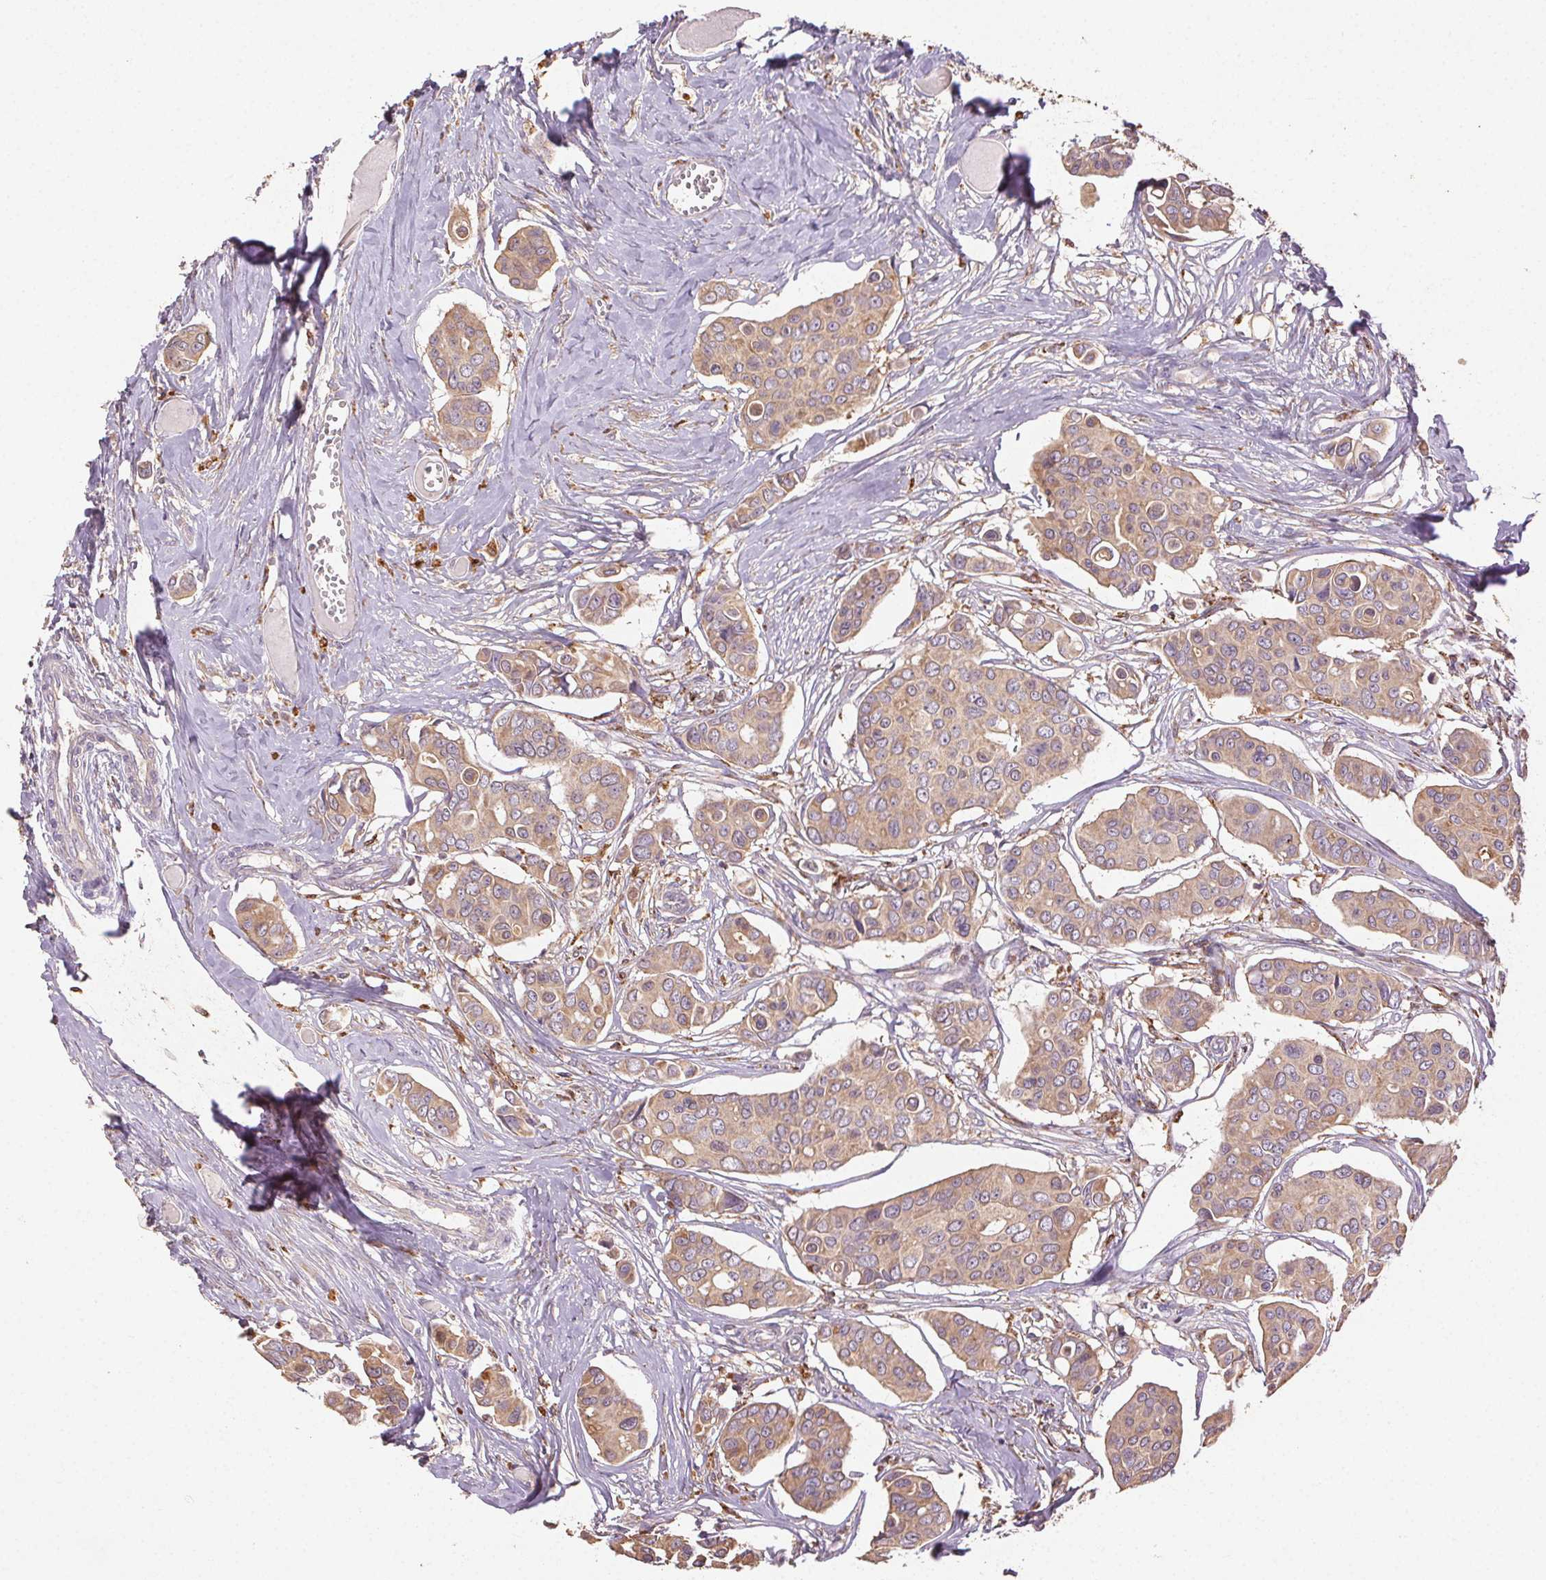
{"staining": {"intensity": "moderate", "quantity": ">75%", "location": "cytoplasmic/membranous"}, "tissue": "breast cancer", "cell_type": "Tumor cells", "image_type": "cancer", "snomed": [{"axis": "morphology", "description": "Duct carcinoma"}, {"axis": "topography", "description": "Breast"}], "caption": "Human breast cancer stained for a protein (brown) displays moderate cytoplasmic/membranous positive positivity in approximately >75% of tumor cells.", "gene": "FNBP1L", "patient": {"sex": "female", "age": 54}}